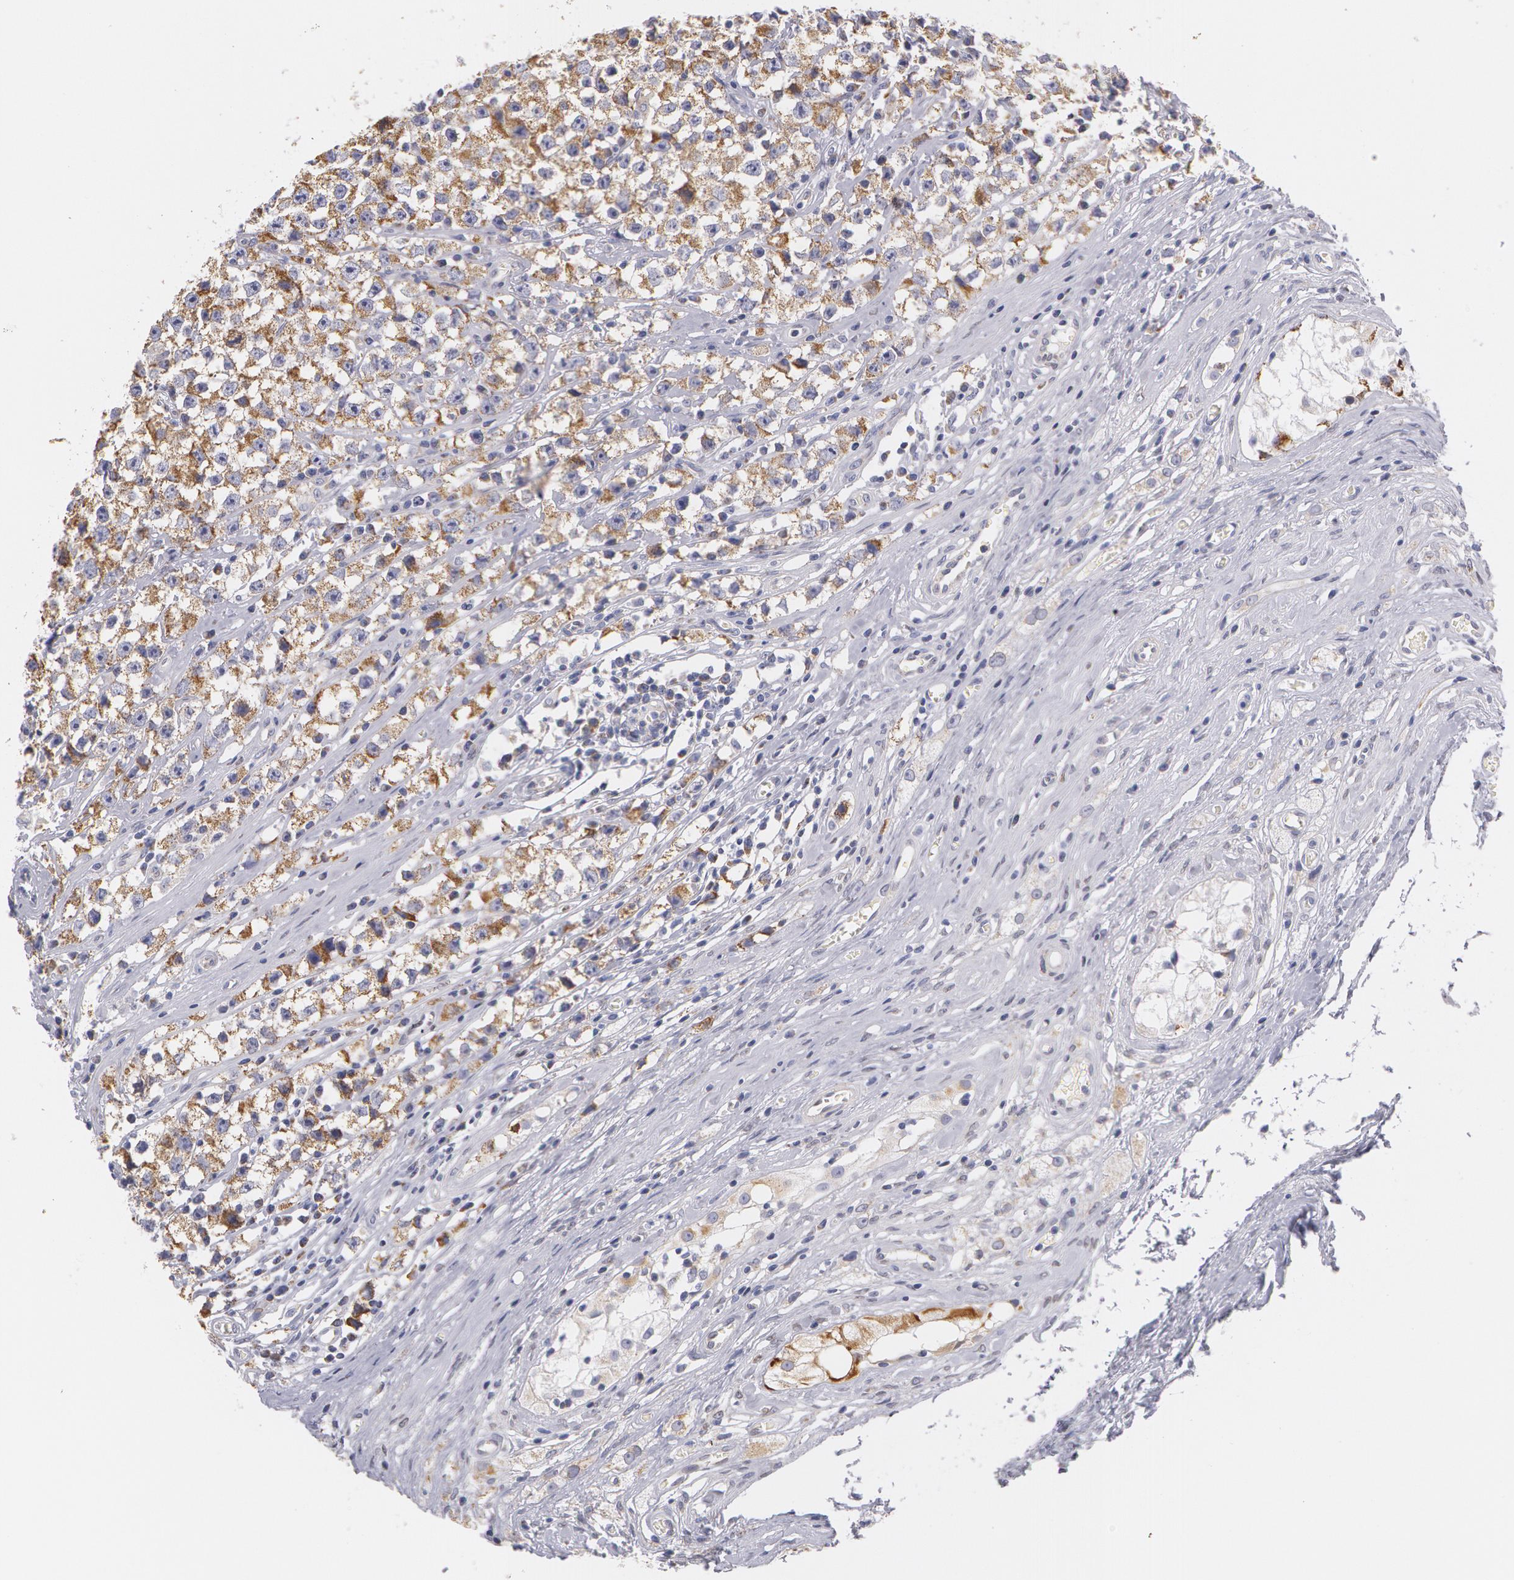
{"staining": {"intensity": "weak", "quantity": ">75%", "location": "cytoplasmic/membranous"}, "tissue": "testis cancer", "cell_type": "Tumor cells", "image_type": "cancer", "snomed": [{"axis": "morphology", "description": "Seminoma, NOS"}, {"axis": "topography", "description": "Testis"}], "caption": "IHC photomicrograph of neoplastic tissue: human testis seminoma stained using IHC reveals low levels of weak protein expression localized specifically in the cytoplasmic/membranous of tumor cells, appearing as a cytoplasmic/membranous brown color.", "gene": "KRT18", "patient": {"sex": "male", "age": 35}}